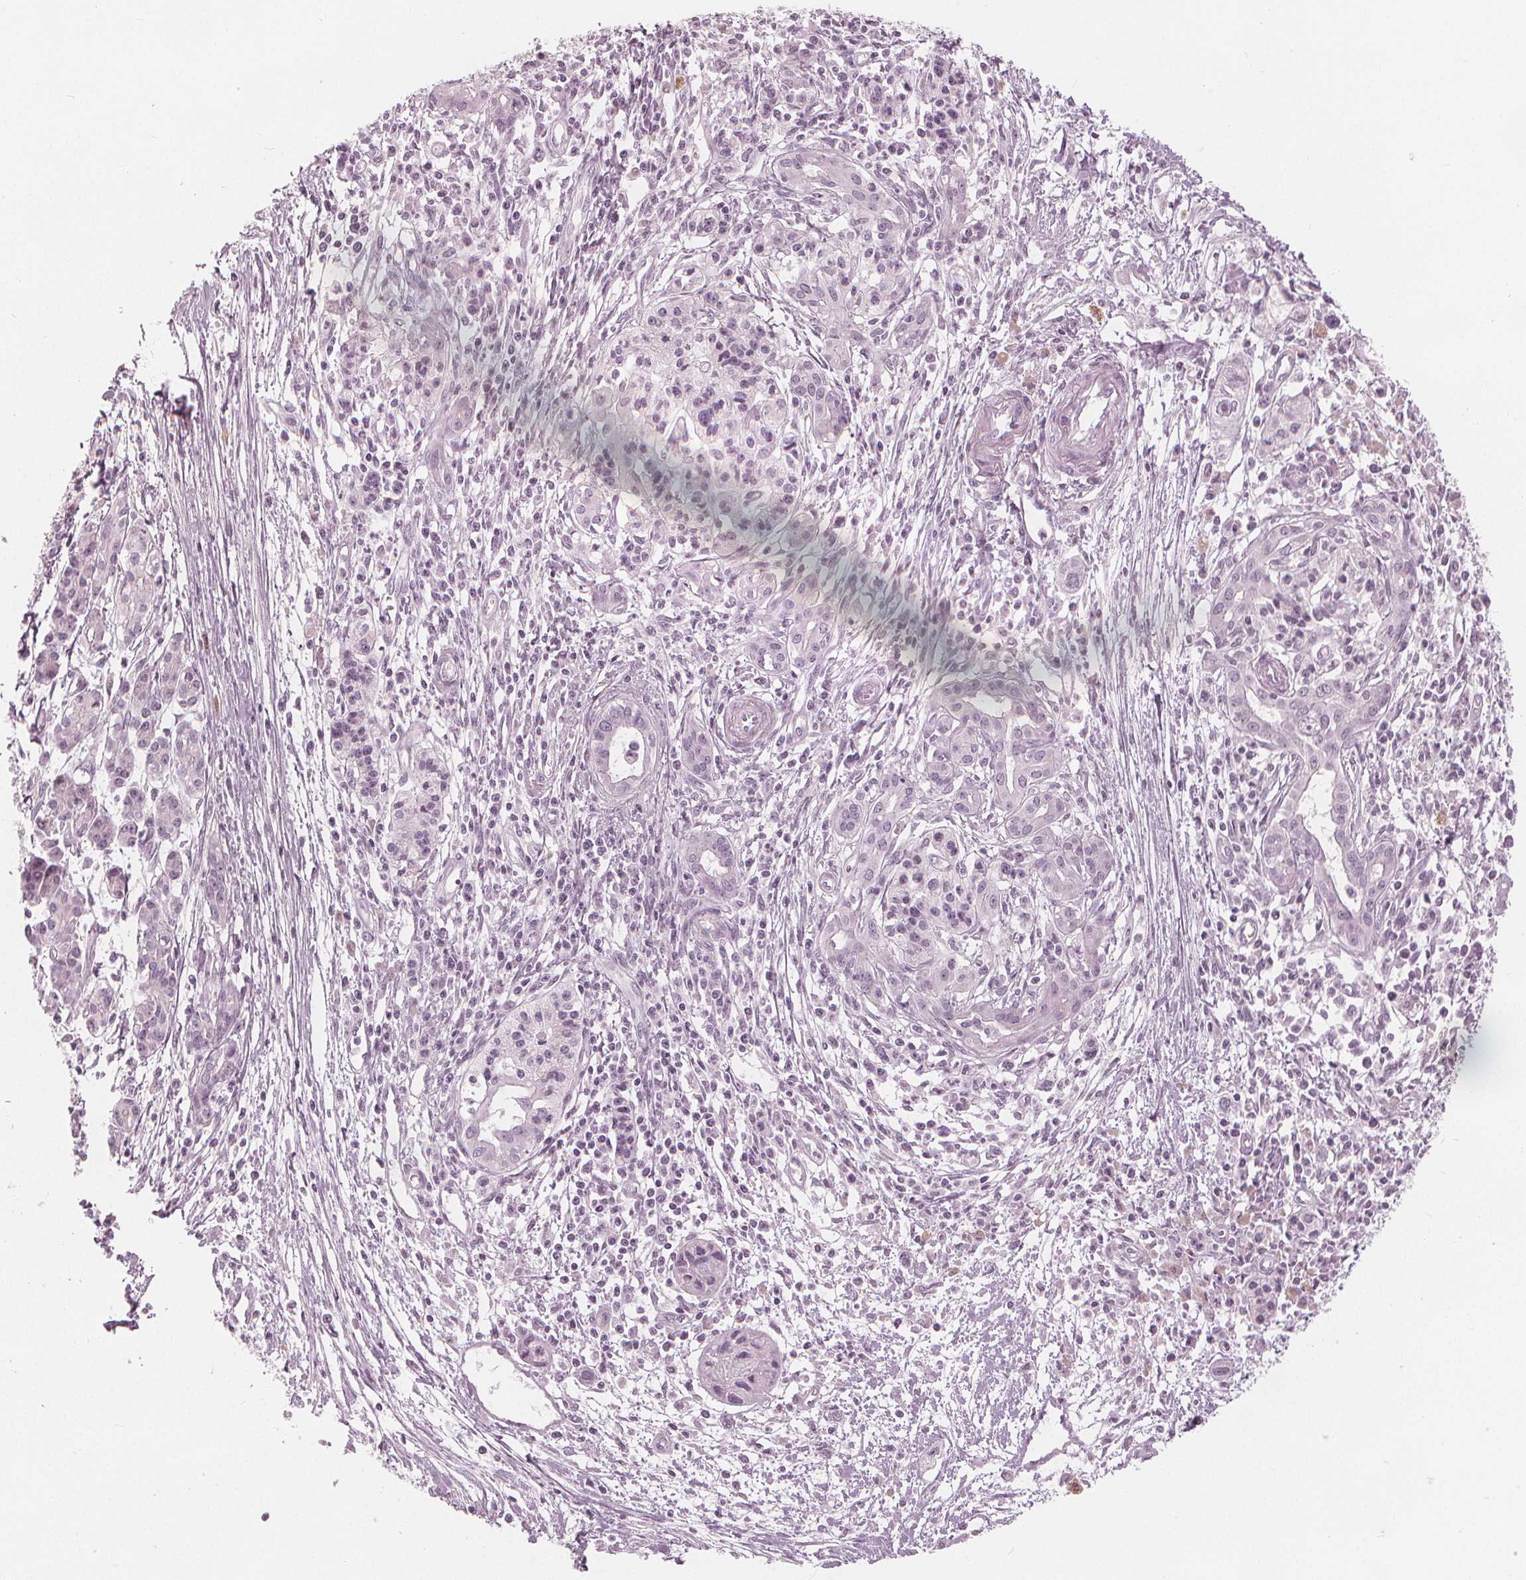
{"staining": {"intensity": "negative", "quantity": "none", "location": "none"}, "tissue": "pancreatic cancer", "cell_type": "Tumor cells", "image_type": "cancer", "snomed": [{"axis": "morphology", "description": "Adenocarcinoma, NOS"}, {"axis": "topography", "description": "Pancreas"}], "caption": "This is an IHC image of pancreatic cancer. There is no staining in tumor cells.", "gene": "PAEP", "patient": {"sex": "female", "age": 61}}